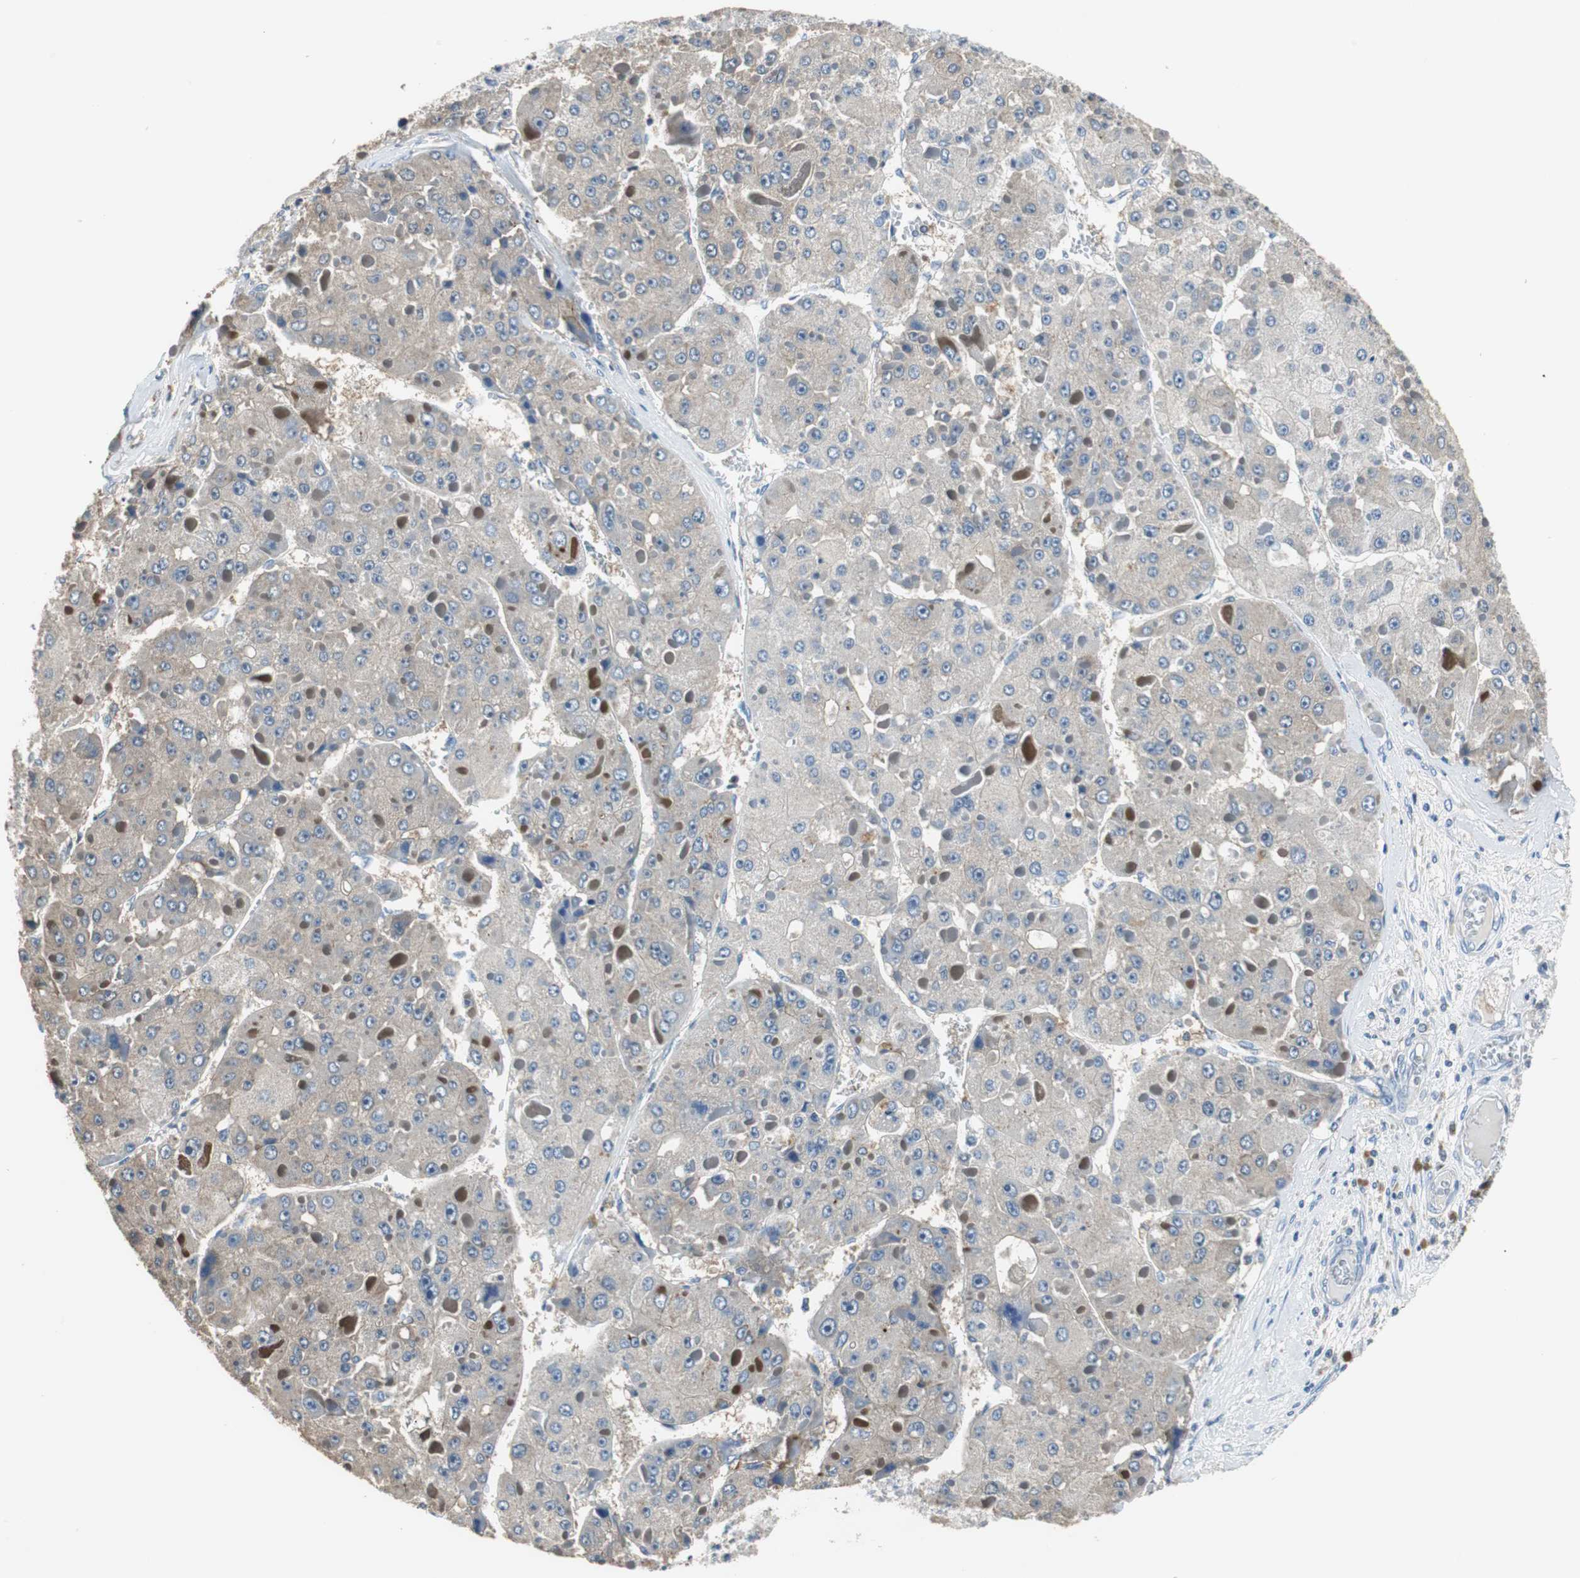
{"staining": {"intensity": "weak", "quantity": ">75%", "location": "cytoplasmic/membranous"}, "tissue": "liver cancer", "cell_type": "Tumor cells", "image_type": "cancer", "snomed": [{"axis": "morphology", "description": "Carcinoma, Hepatocellular, NOS"}, {"axis": "topography", "description": "Liver"}], "caption": "Immunohistochemistry (IHC) of human hepatocellular carcinoma (liver) reveals low levels of weak cytoplasmic/membranous staining in approximately >75% of tumor cells.", "gene": "PRKCA", "patient": {"sex": "female", "age": 73}}